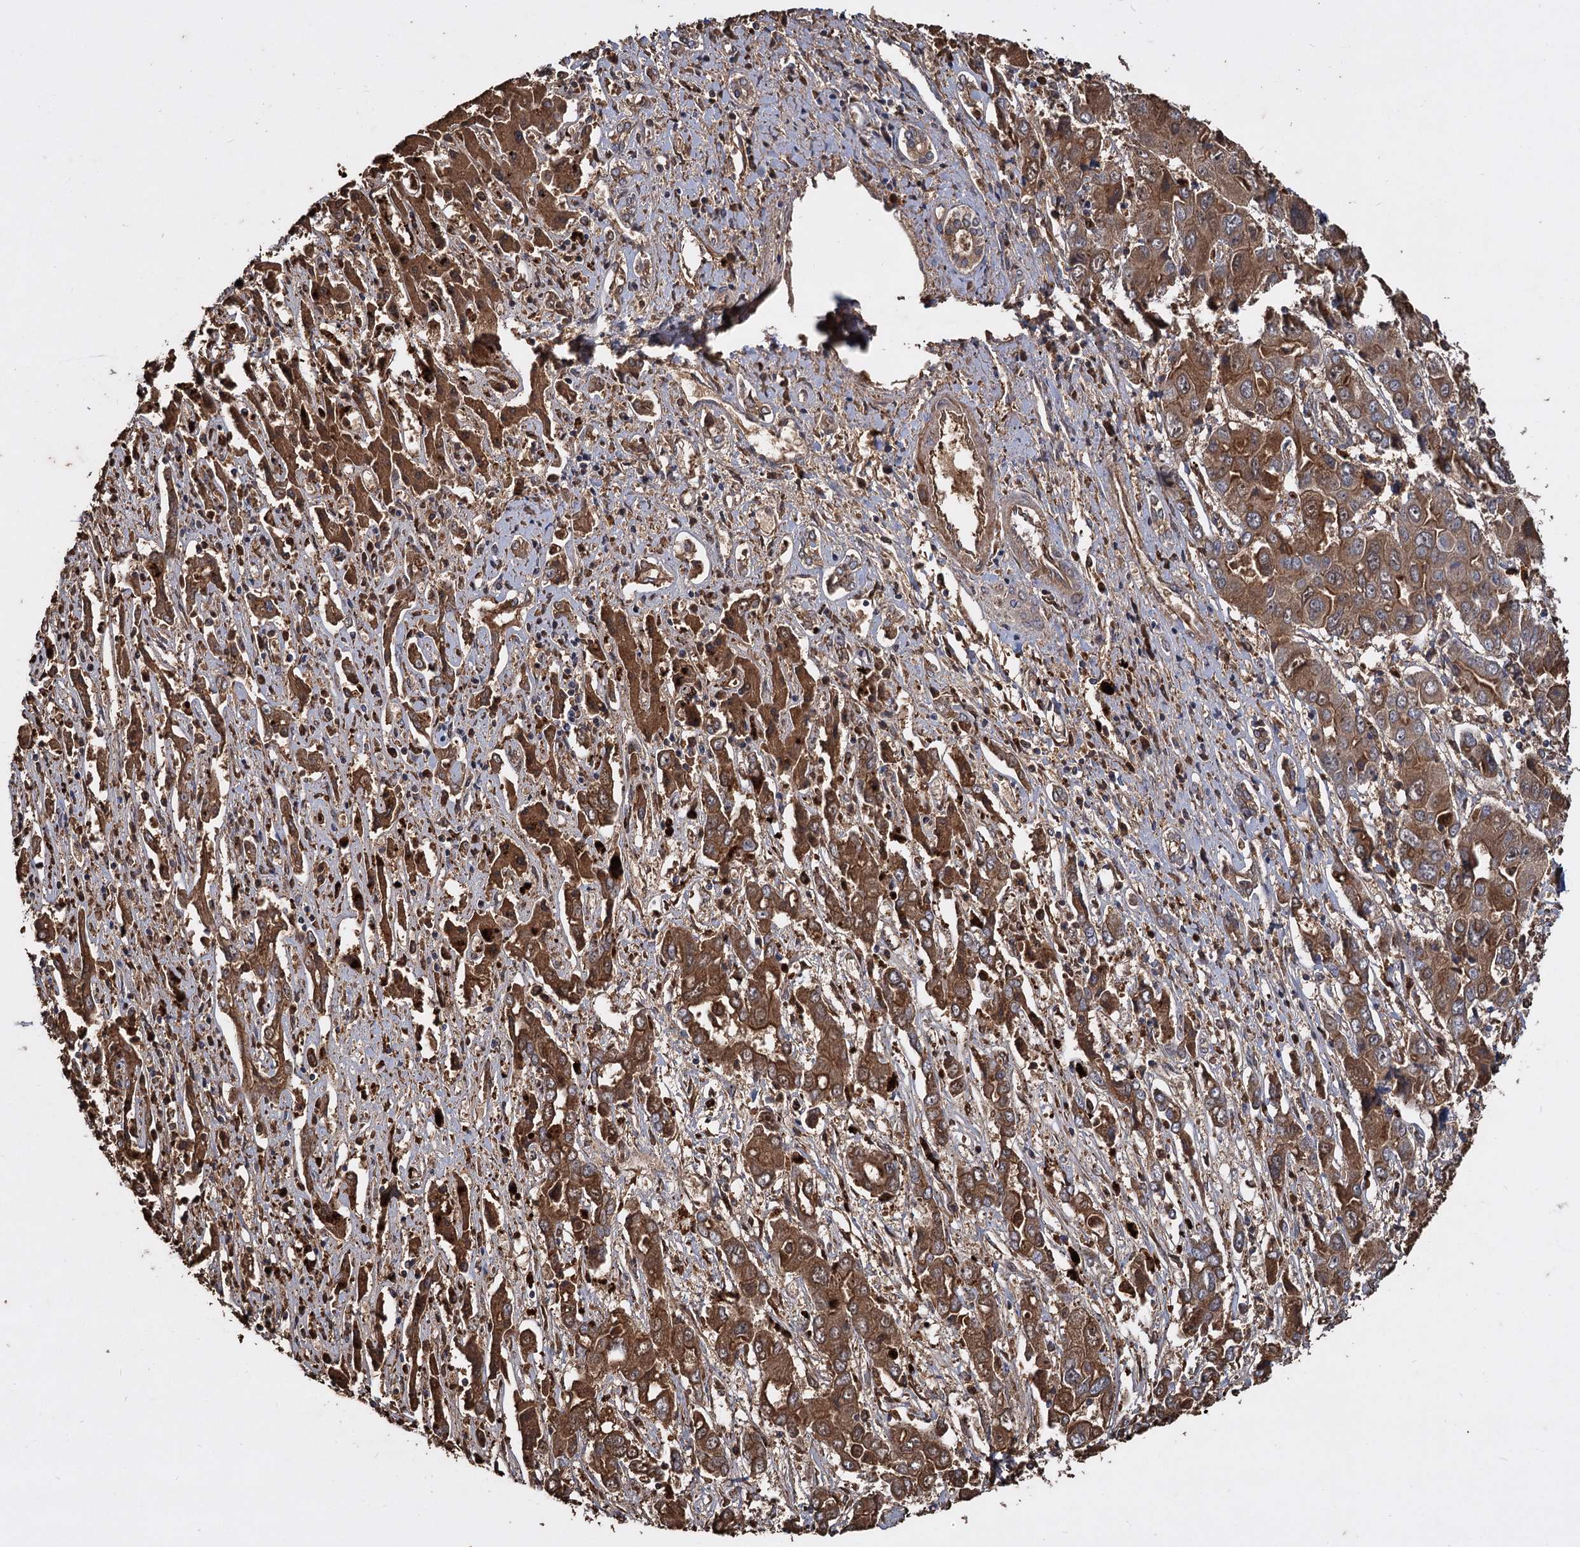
{"staining": {"intensity": "moderate", "quantity": ">75%", "location": "cytoplasmic/membranous"}, "tissue": "liver cancer", "cell_type": "Tumor cells", "image_type": "cancer", "snomed": [{"axis": "morphology", "description": "Cholangiocarcinoma"}, {"axis": "topography", "description": "Liver"}], "caption": "About >75% of tumor cells in human liver cholangiocarcinoma show moderate cytoplasmic/membranous protein staining as visualized by brown immunohistochemical staining.", "gene": "GCLC", "patient": {"sex": "male", "age": 67}}